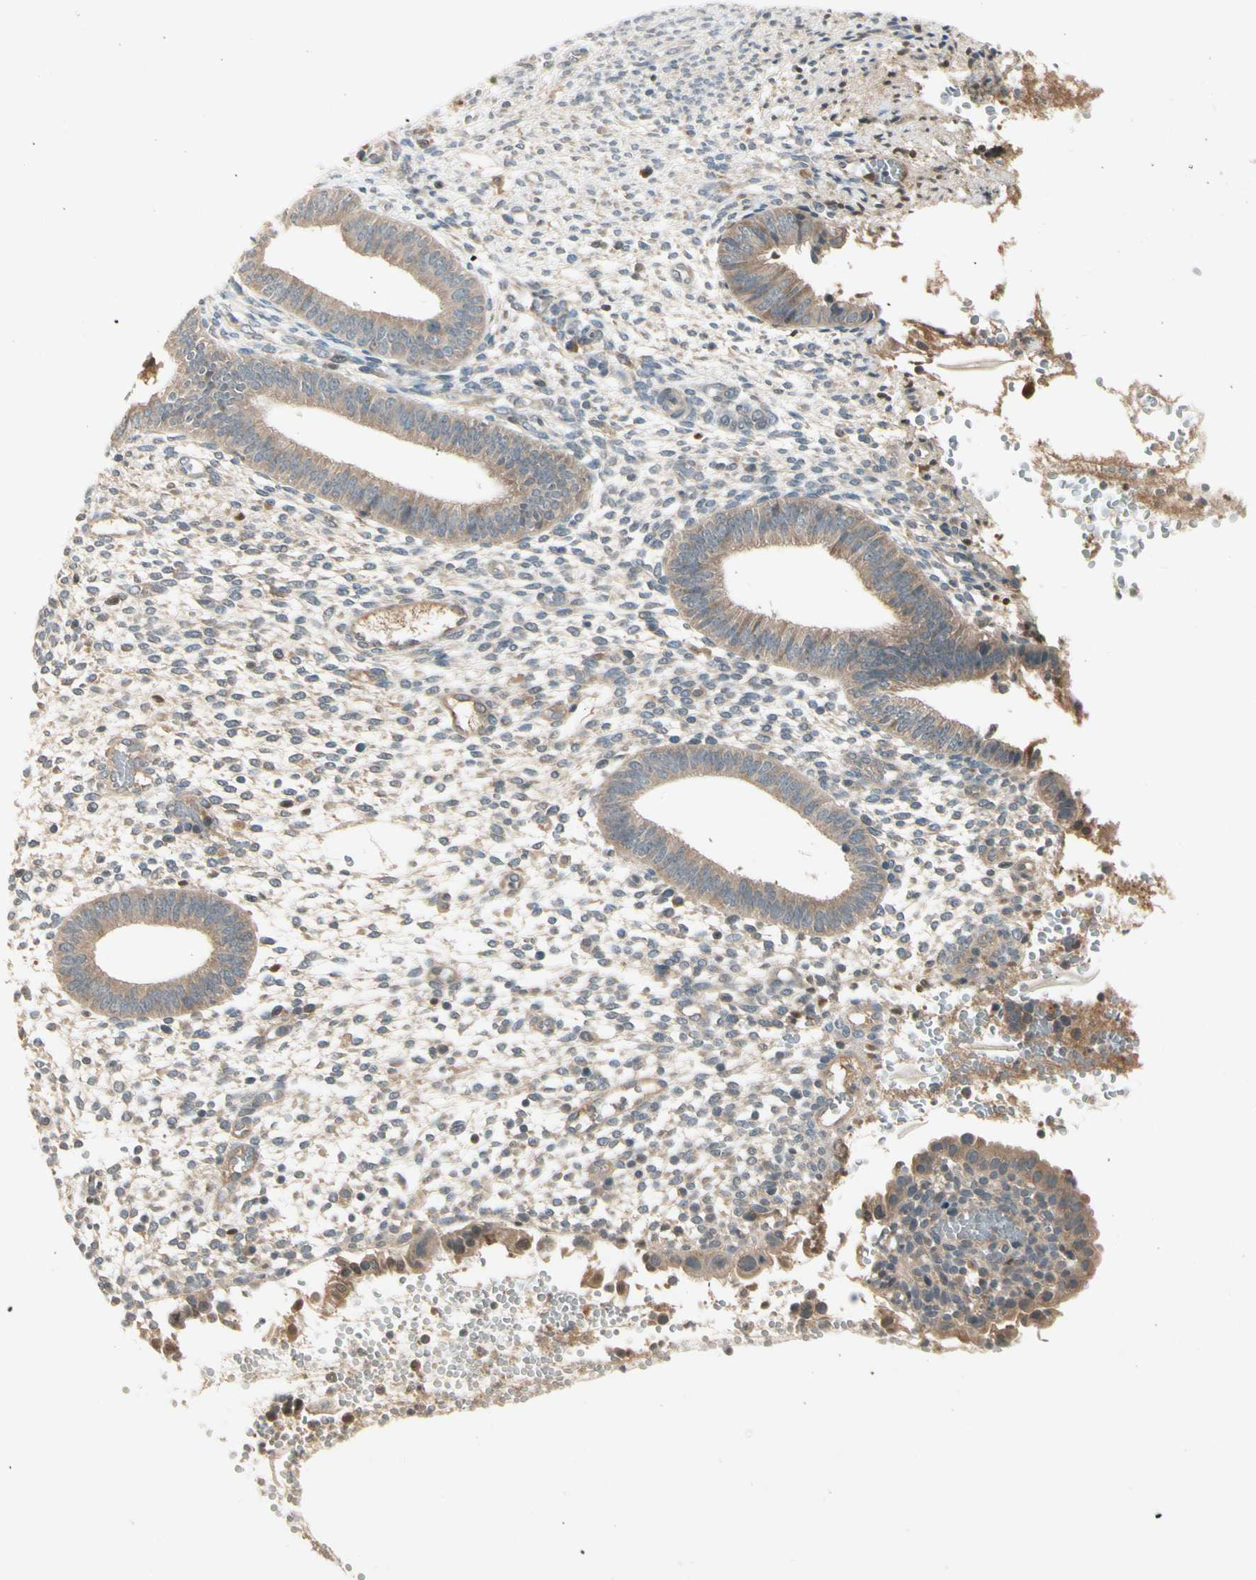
{"staining": {"intensity": "weak", "quantity": "25%-75%", "location": "cytoplasmic/membranous"}, "tissue": "endometrium", "cell_type": "Cells in endometrial stroma", "image_type": "normal", "snomed": [{"axis": "morphology", "description": "Normal tissue, NOS"}, {"axis": "topography", "description": "Endometrium"}], "caption": "High-power microscopy captured an immunohistochemistry histopathology image of unremarkable endometrium, revealing weak cytoplasmic/membranous staining in about 25%-75% of cells in endometrial stroma. Nuclei are stained in blue.", "gene": "CCL4", "patient": {"sex": "female", "age": 35}}